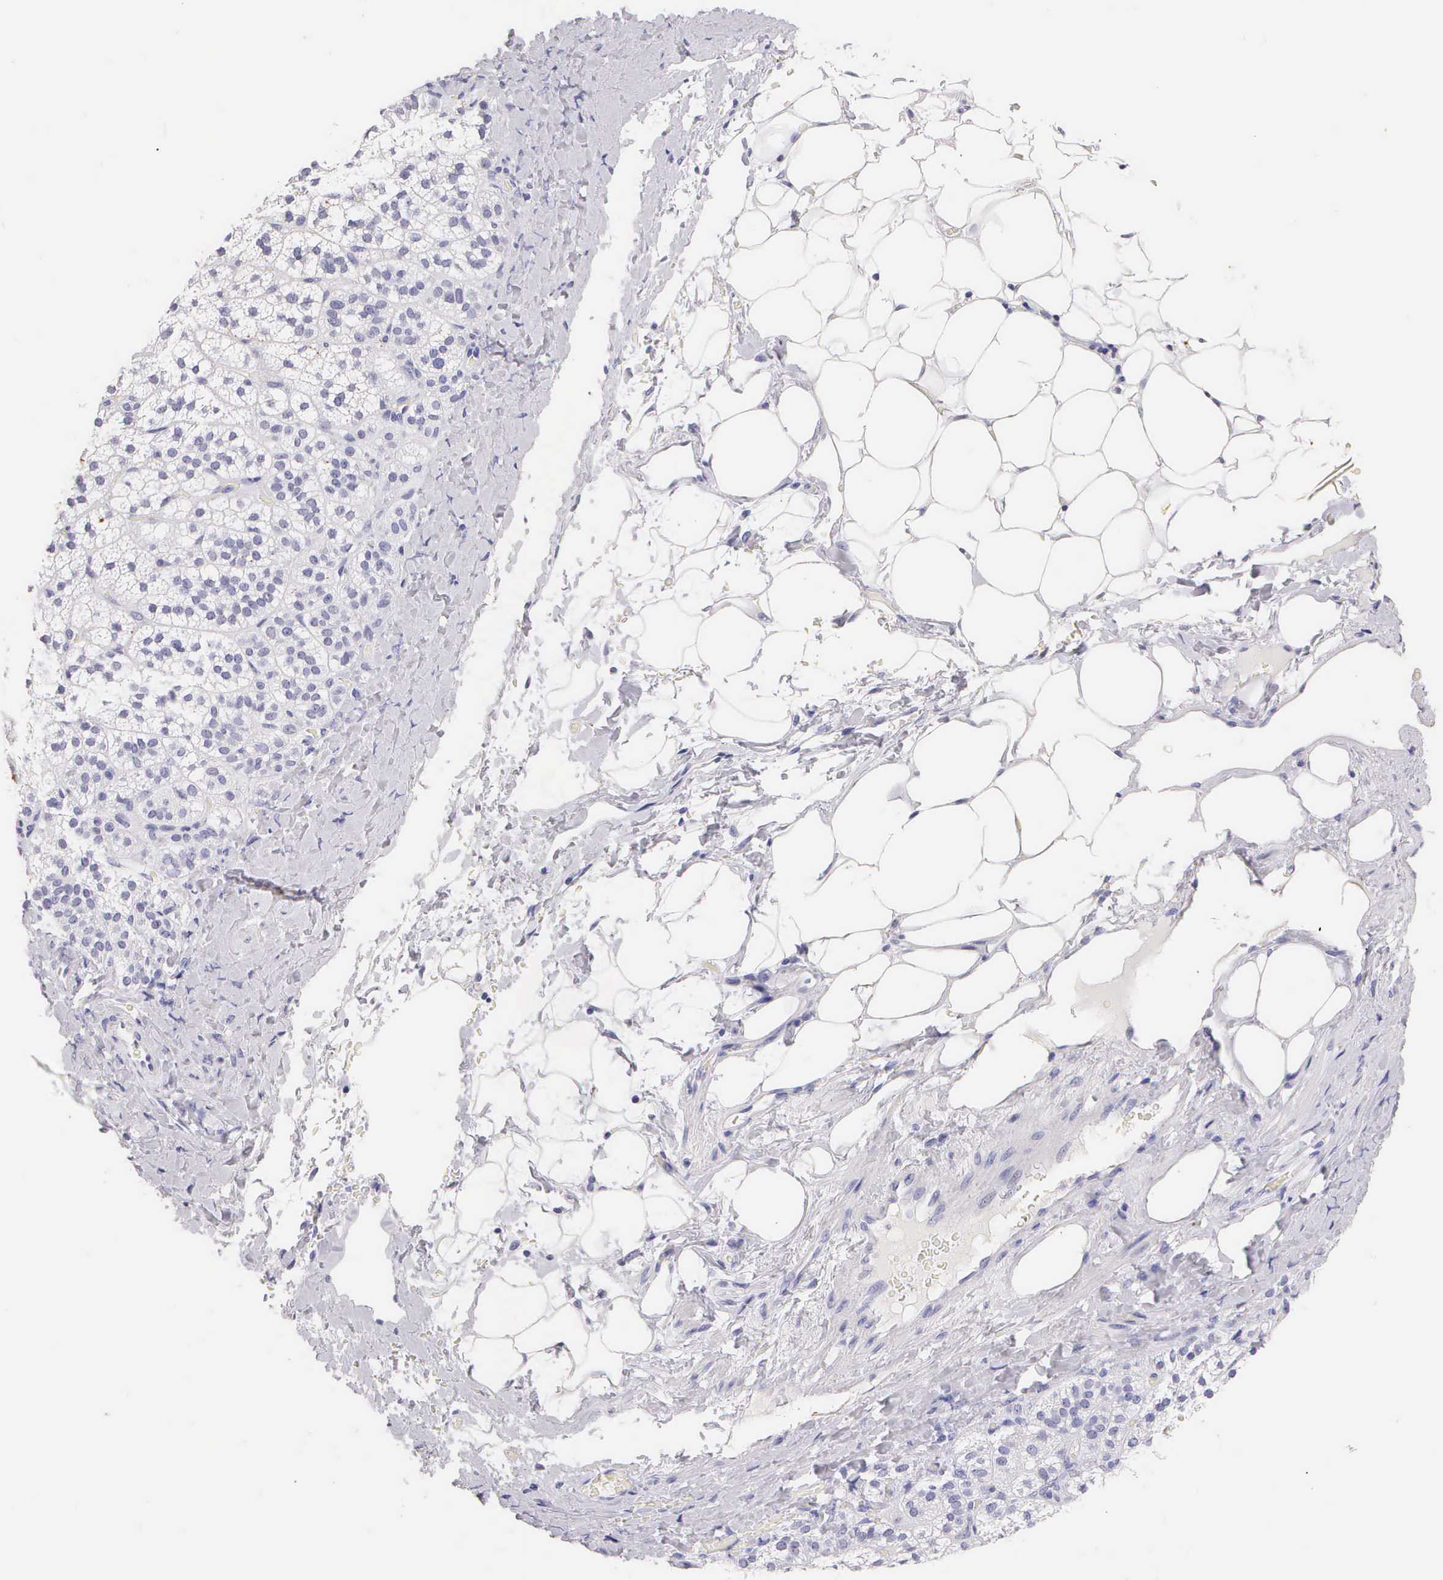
{"staining": {"intensity": "negative", "quantity": "none", "location": "none"}, "tissue": "adrenal gland", "cell_type": "Glandular cells", "image_type": "normal", "snomed": [{"axis": "morphology", "description": "Normal tissue, NOS"}, {"axis": "topography", "description": "Adrenal gland"}], "caption": "High magnification brightfield microscopy of unremarkable adrenal gland stained with DAB (3,3'-diaminobenzidine) (brown) and counterstained with hematoxylin (blue): glandular cells show no significant expression. (DAB (3,3'-diaminobenzidine) immunohistochemistry (IHC), high magnification).", "gene": "KRT17", "patient": {"sex": "male", "age": 53}}